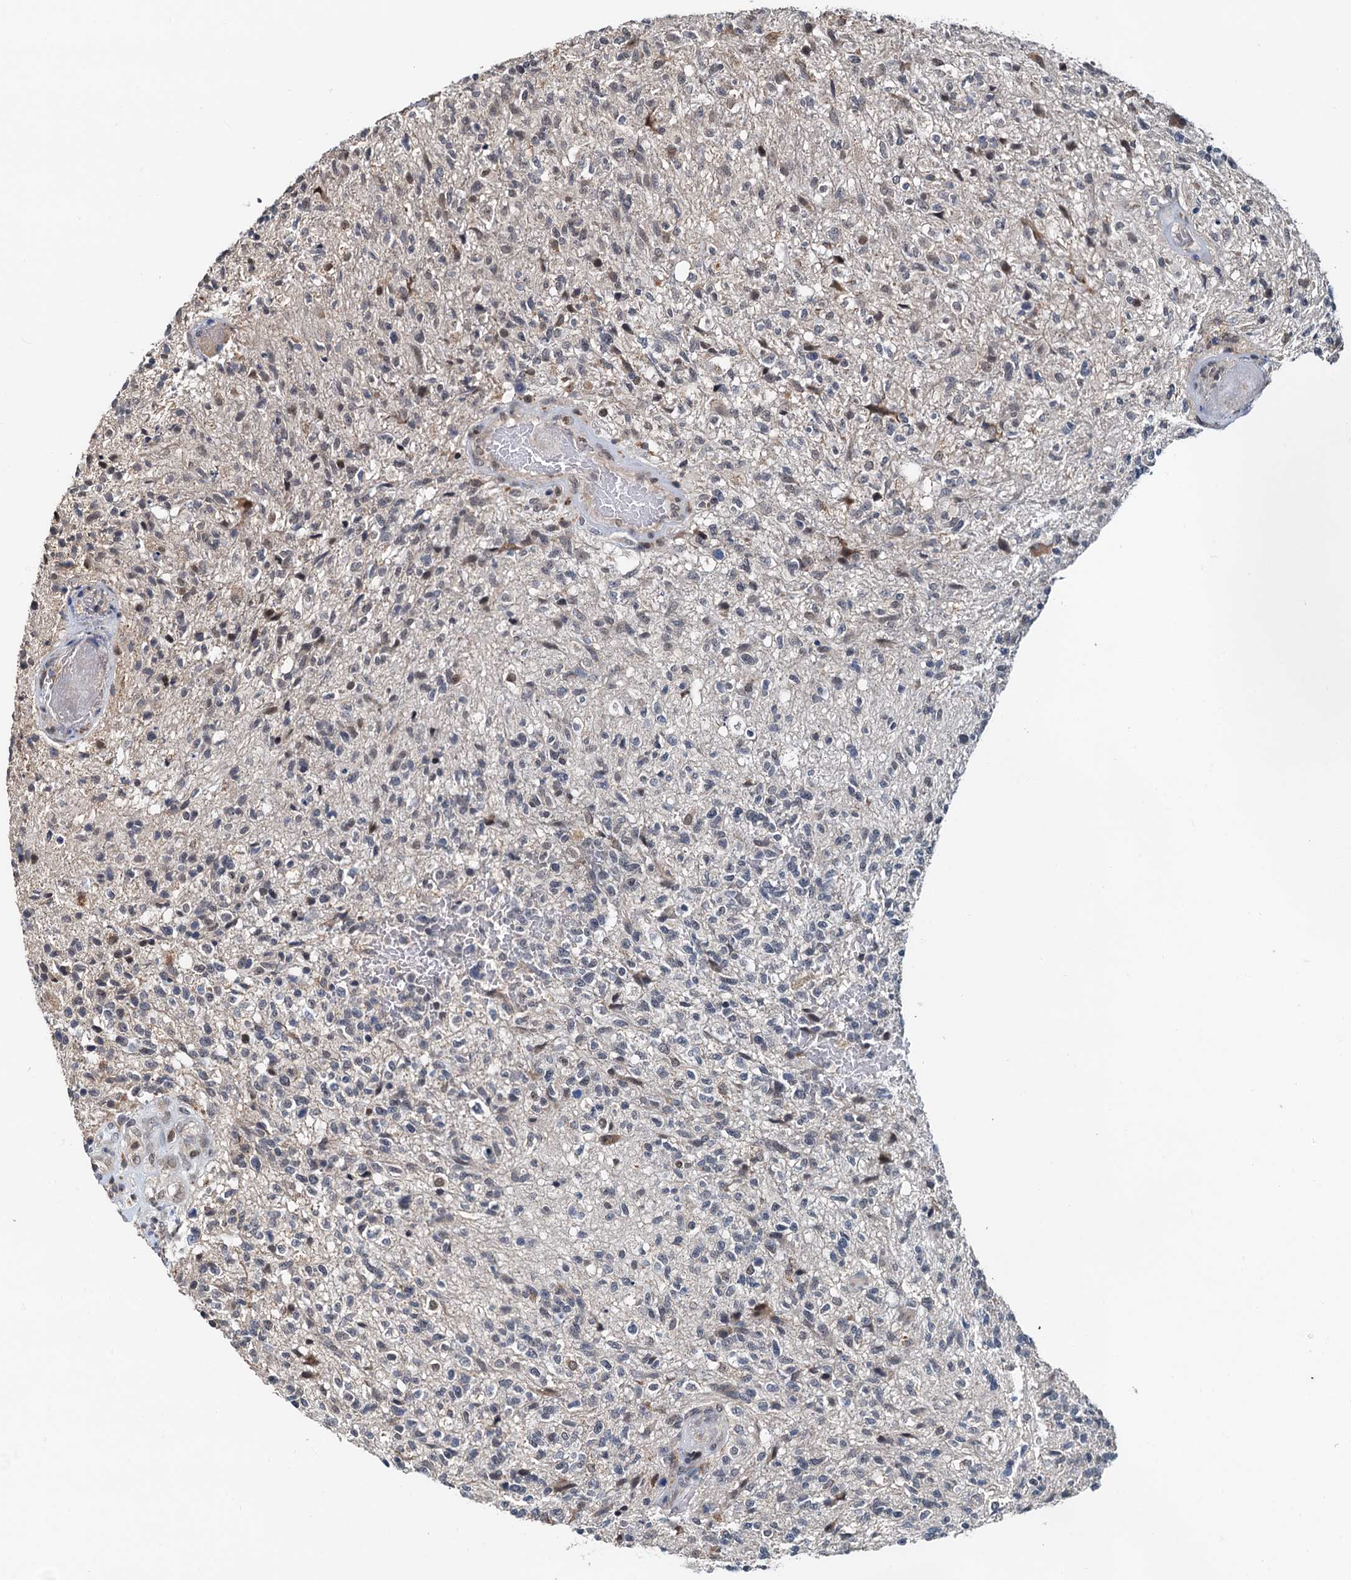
{"staining": {"intensity": "weak", "quantity": "<25%", "location": "nuclear"}, "tissue": "glioma", "cell_type": "Tumor cells", "image_type": "cancer", "snomed": [{"axis": "morphology", "description": "Glioma, malignant, High grade"}, {"axis": "topography", "description": "Brain"}], "caption": "A high-resolution histopathology image shows IHC staining of glioma, which reveals no significant staining in tumor cells. The staining was performed using DAB to visualize the protein expression in brown, while the nuclei were stained in blue with hematoxylin (Magnification: 20x).", "gene": "MCMBP", "patient": {"sex": "male", "age": 56}}